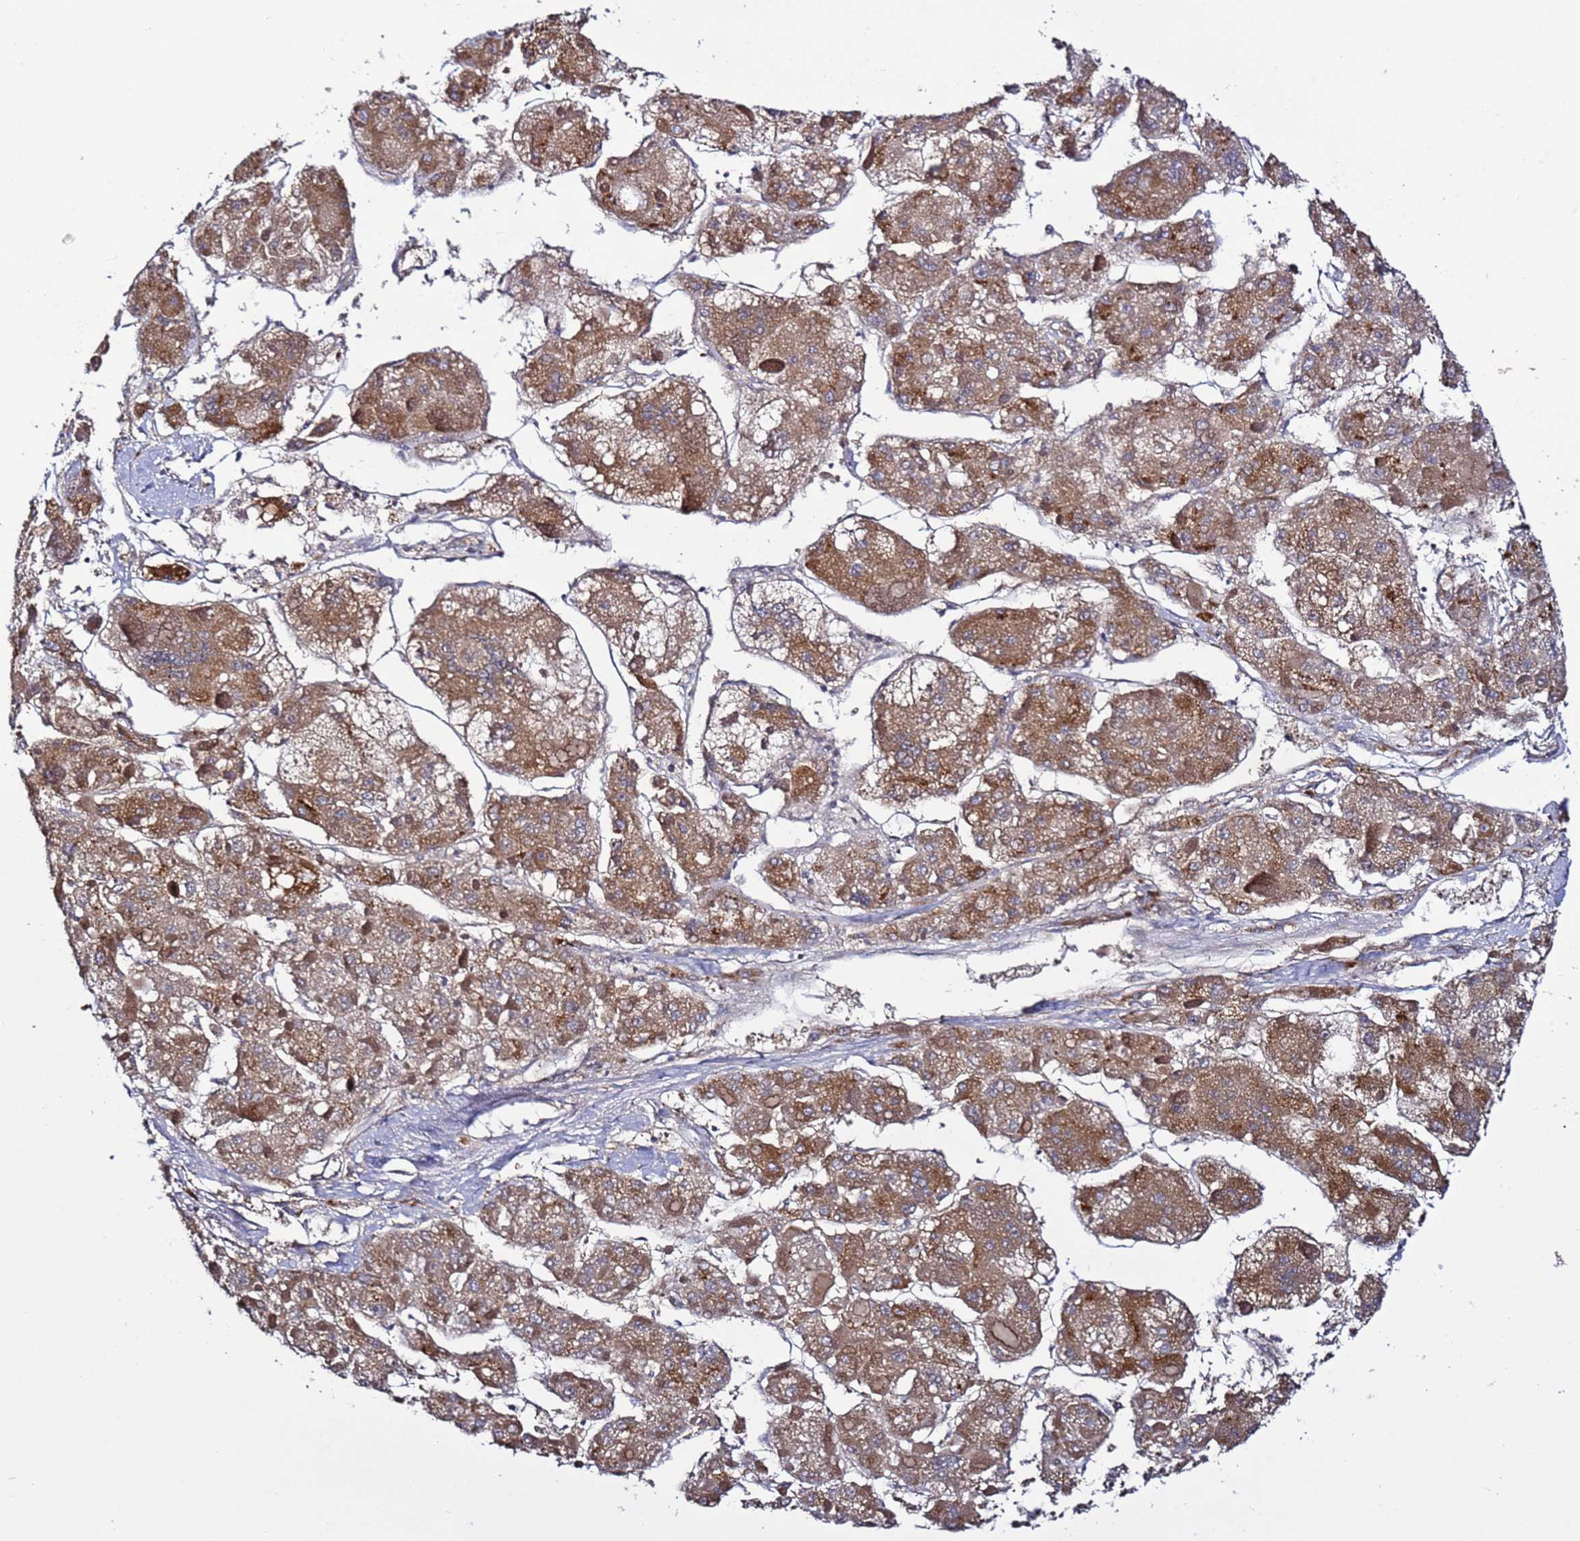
{"staining": {"intensity": "strong", "quantity": "25%-75%", "location": "cytoplasmic/membranous"}, "tissue": "liver cancer", "cell_type": "Tumor cells", "image_type": "cancer", "snomed": [{"axis": "morphology", "description": "Carcinoma, Hepatocellular, NOS"}, {"axis": "topography", "description": "Liver"}], "caption": "Brown immunohistochemical staining in human liver hepatocellular carcinoma demonstrates strong cytoplasmic/membranous expression in about 25%-75% of tumor cells.", "gene": "TMEM176B", "patient": {"sex": "female", "age": 73}}